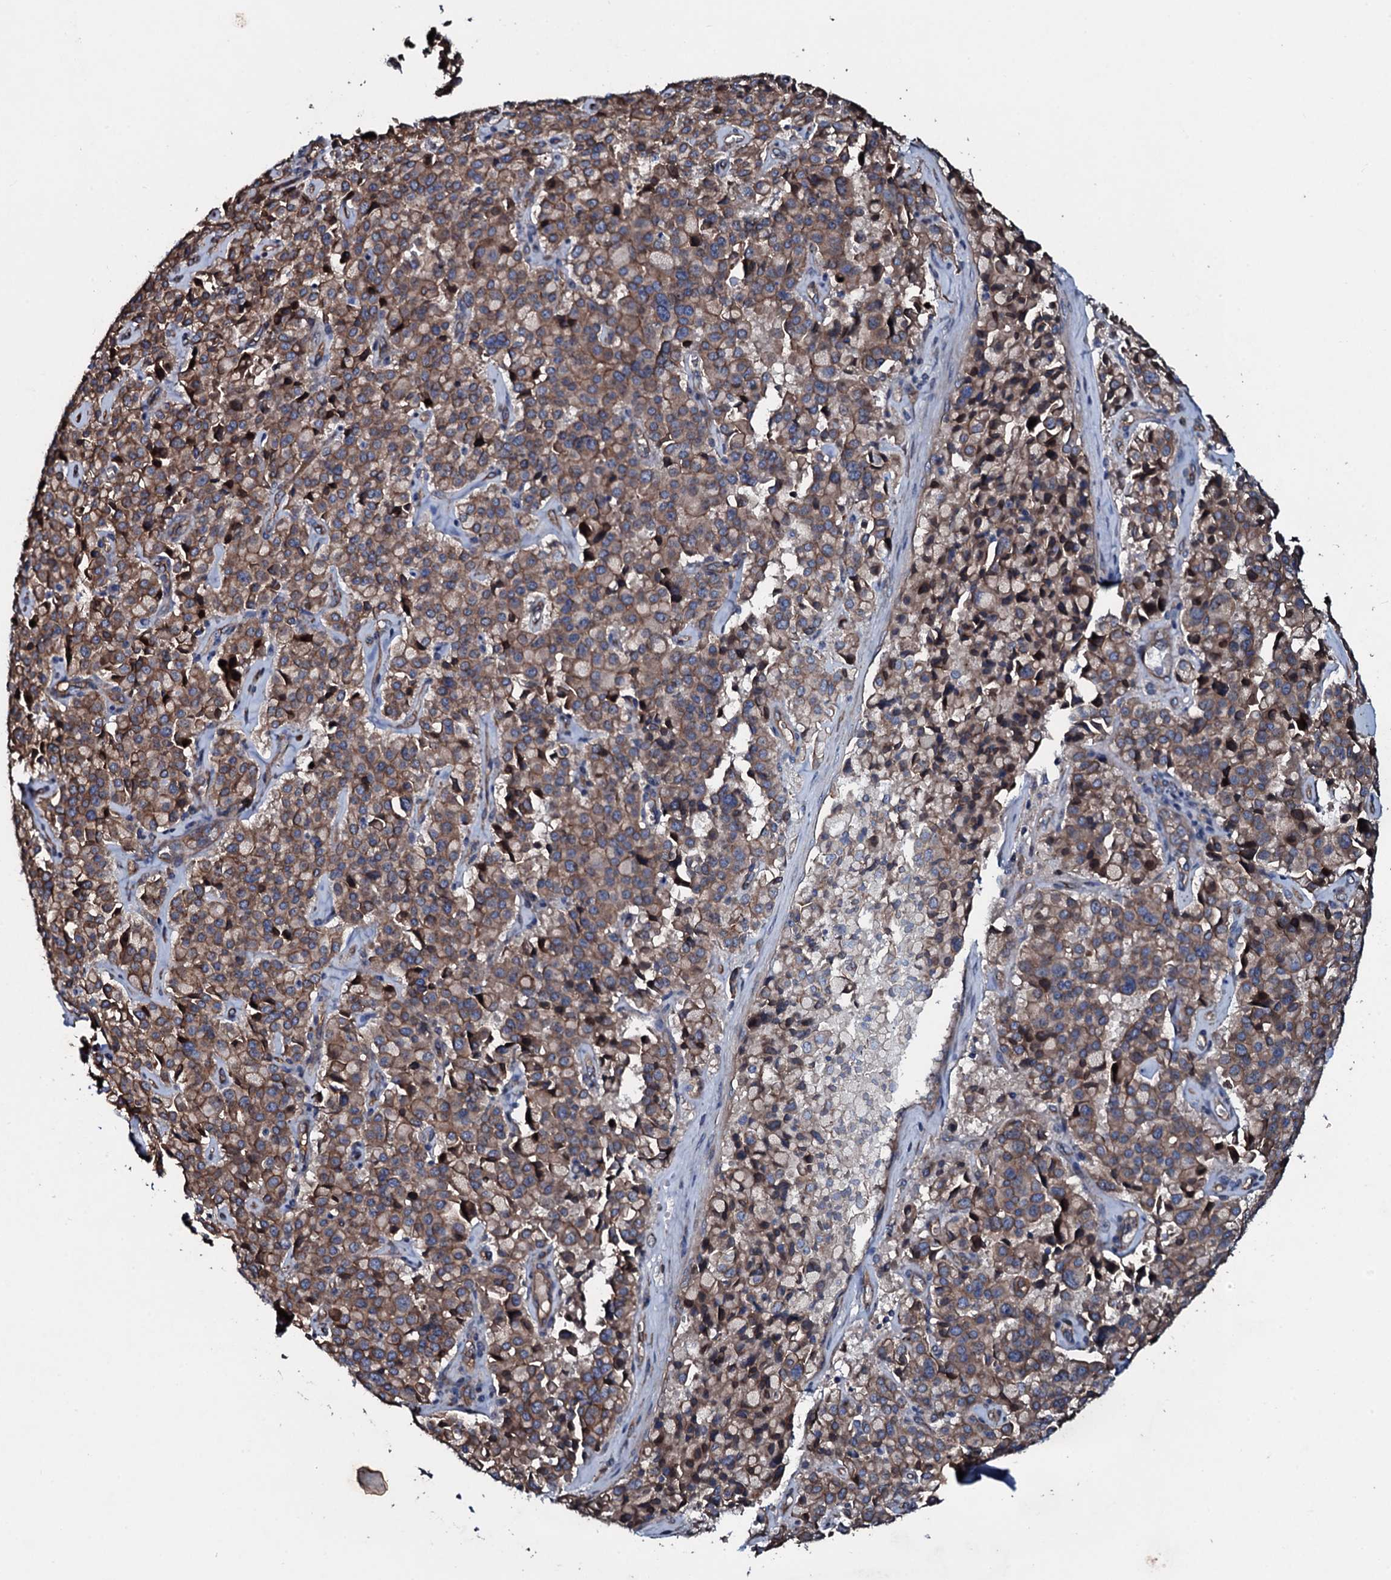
{"staining": {"intensity": "moderate", "quantity": ">75%", "location": "cytoplasmic/membranous"}, "tissue": "pancreatic cancer", "cell_type": "Tumor cells", "image_type": "cancer", "snomed": [{"axis": "morphology", "description": "Adenocarcinoma, NOS"}, {"axis": "topography", "description": "Pancreas"}], "caption": "The histopathology image displays staining of pancreatic cancer, revealing moderate cytoplasmic/membranous protein staining (brown color) within tumor cells.", "gene": "DMAC2", "patient": {"sex": "male", "age": 65}}